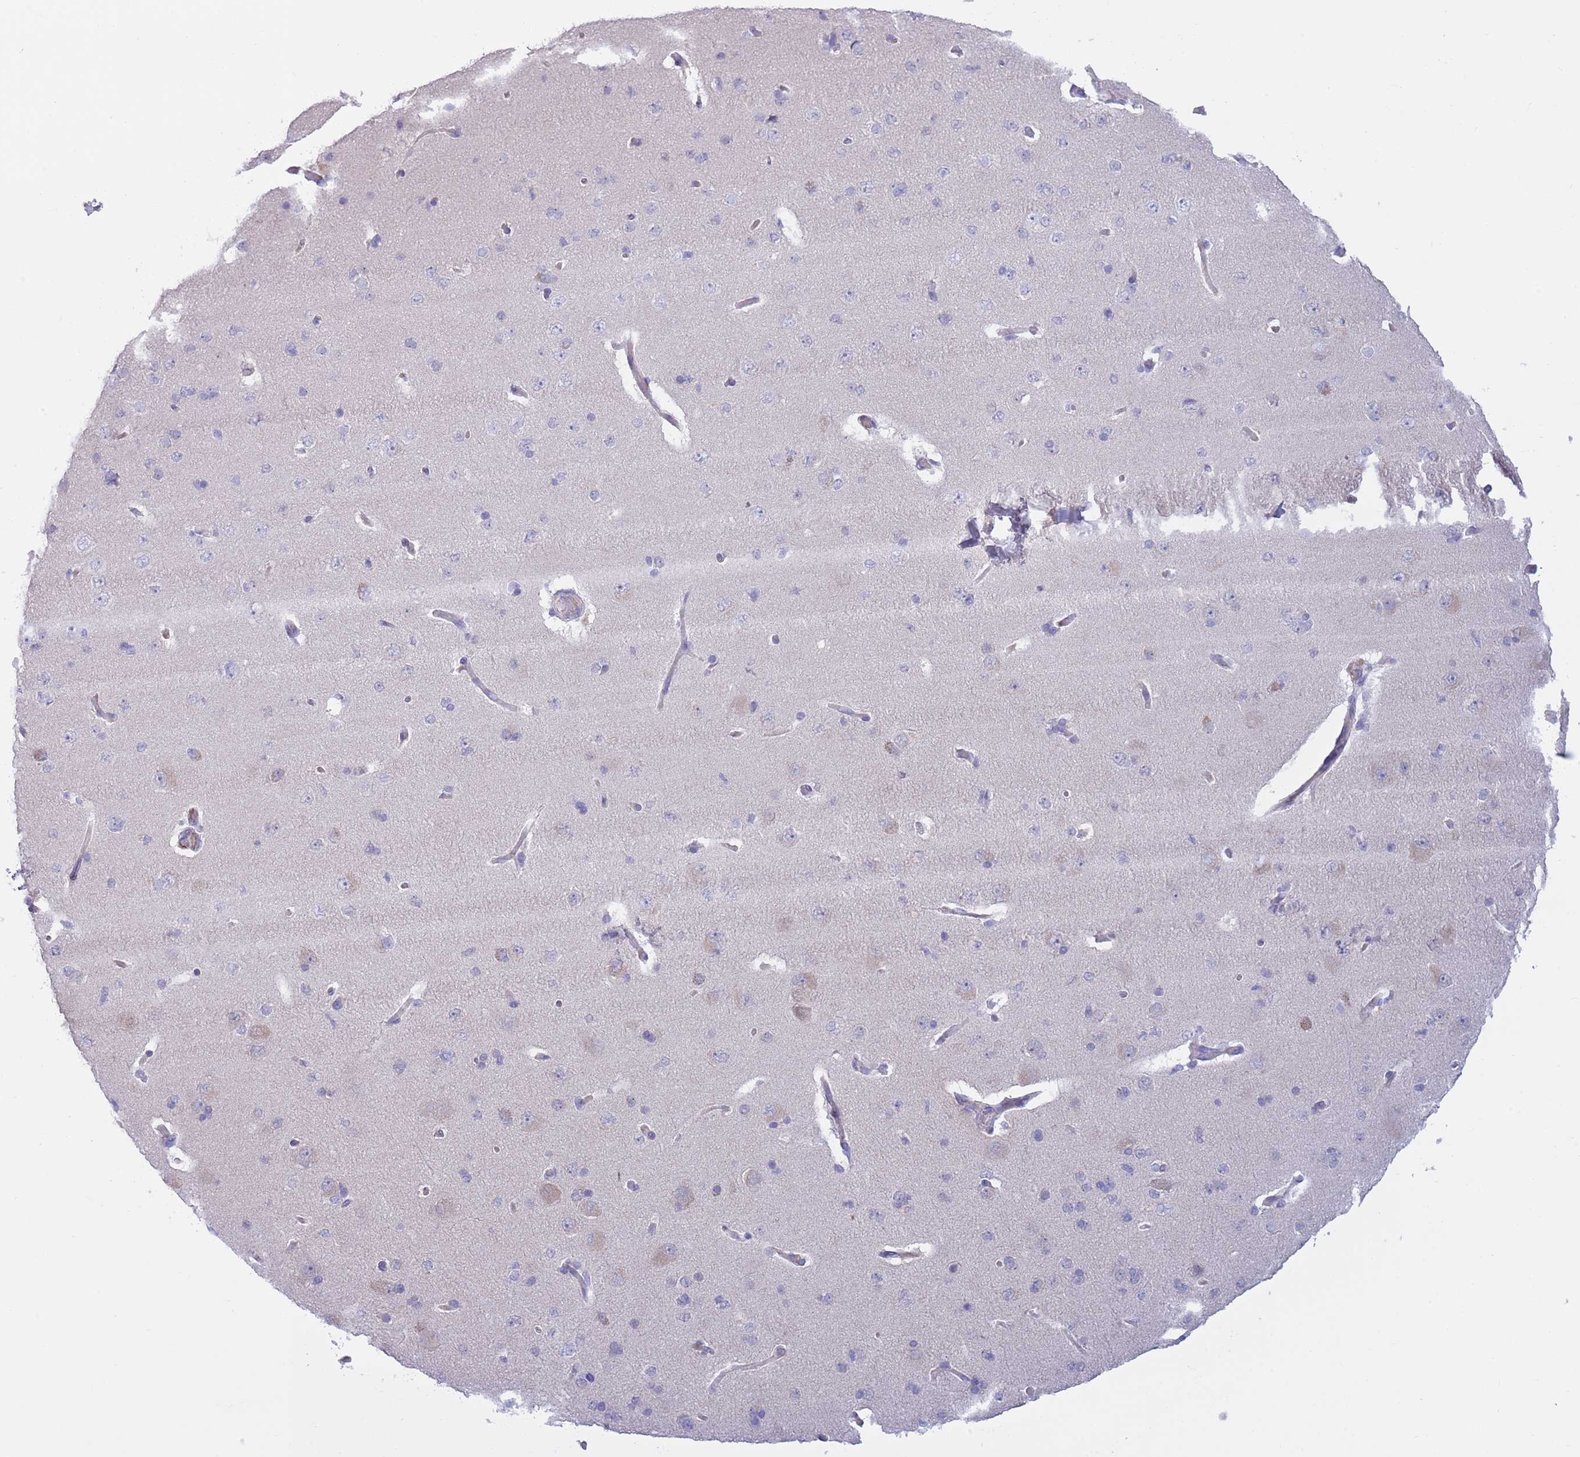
{"staining": {"intensity": "negative", "quantity": "none", "location": "none"}, "tissue": "cerebral cortex", "cell_type": "Endothelial cells", "image_type": "normal", "snomed": [{"axis": "morphology", "description": "Normal tissue, NOS"}, {"axis": "topography", "description": "Cerebral cortex"}], "caption": "High power microscopy image of an immunohistochemistry image of benign cerebral cortex, revealing no significant positivity in endothelial cells. (Stains: DAB immunohistochemistry (IHC) with hematoxylin counter stain, Microscopy: brightfield microscopy at high magnification).", "gene": "TSGA13", "patient": {"sex": "male", "age": 62}}